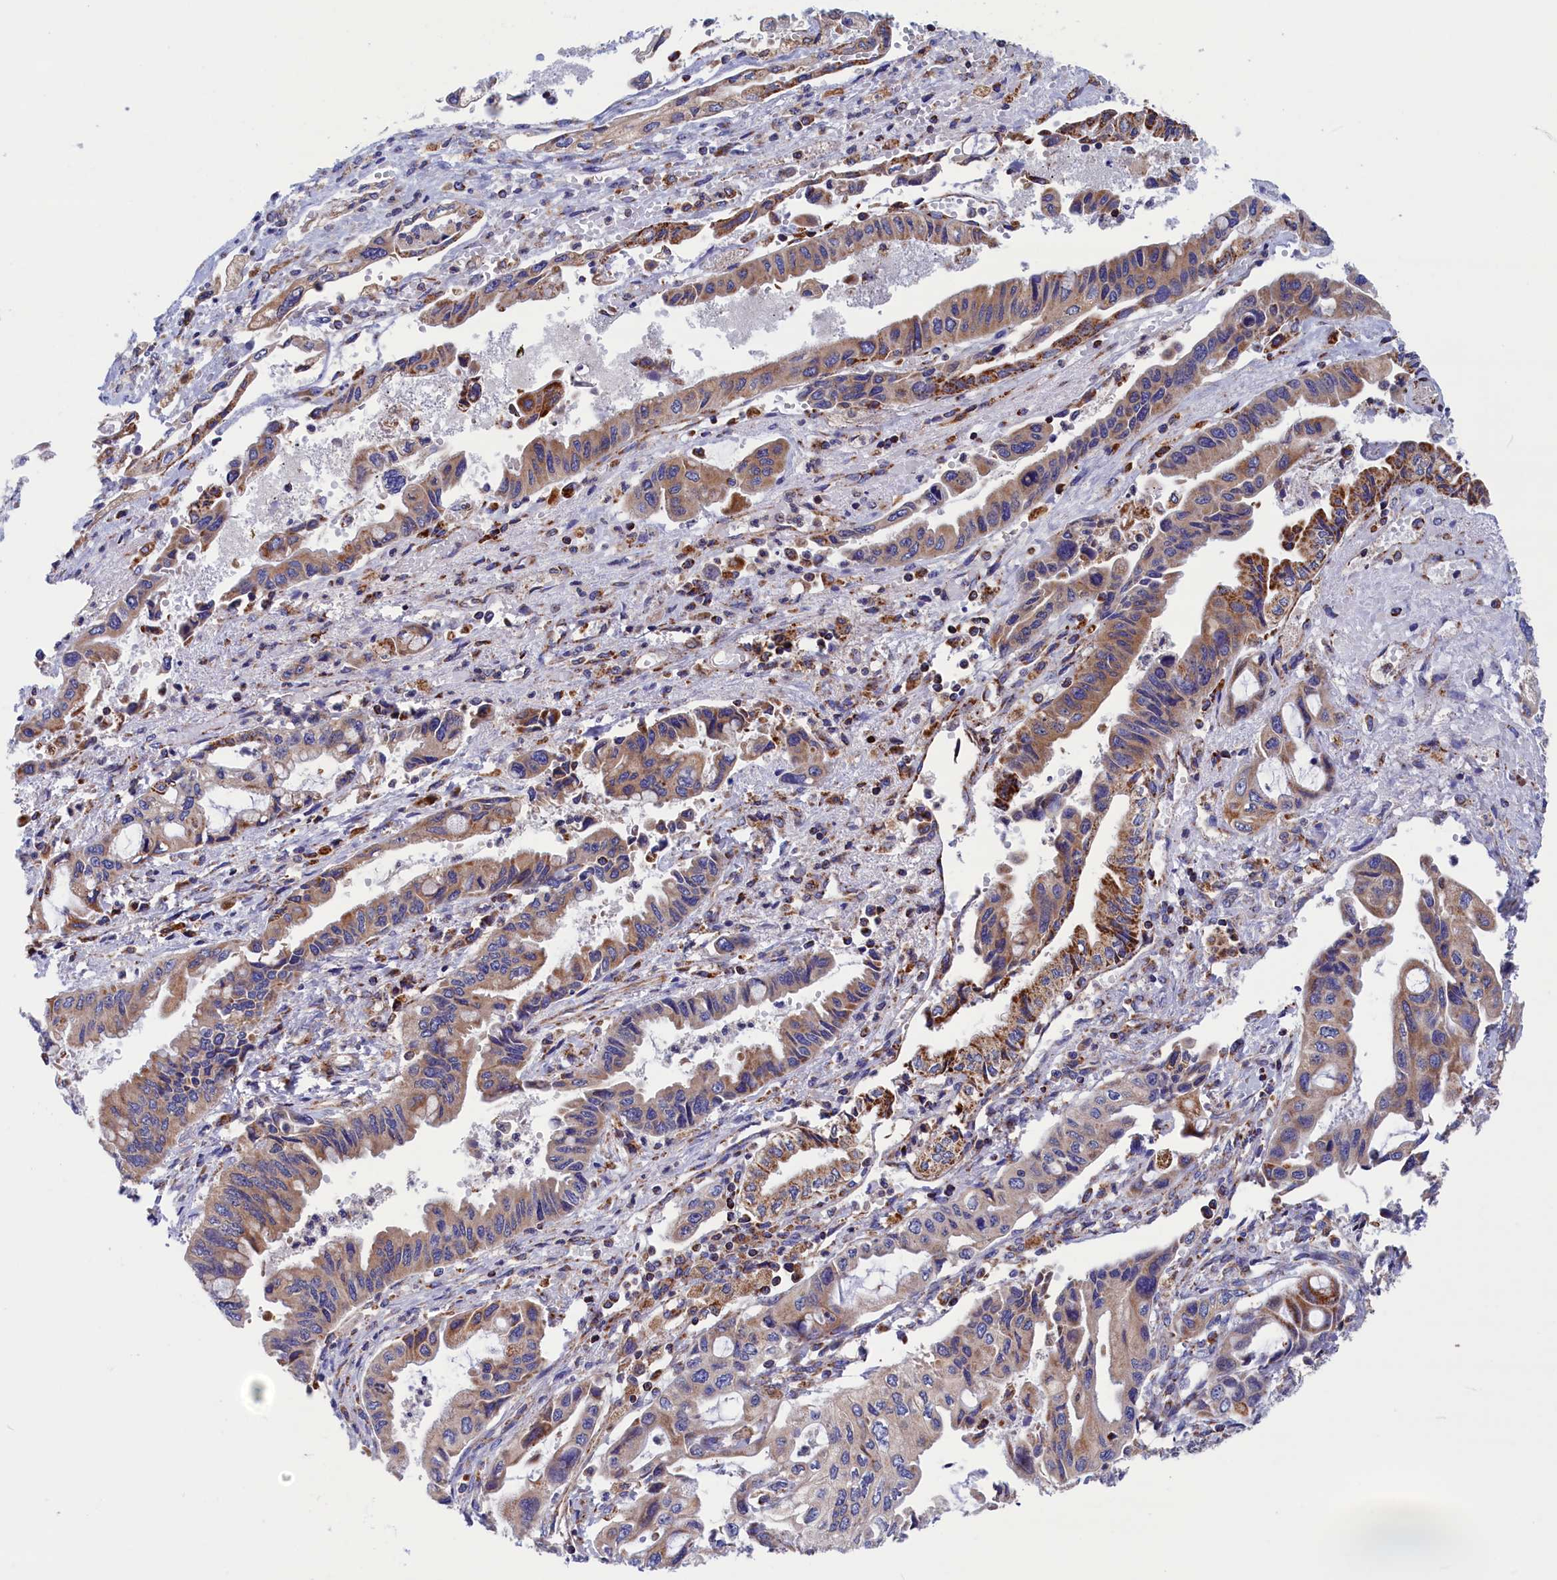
{"staining": {"intensity": "strong", "quantity": "25%-75%", "location": "cytoplasmic/membranous"}, "tissue": "pancreatic cancer", "cell_type": "Tumor cells", "image_type": "cancer", "snomed": [{"axis": "morphology", "description": "Adenocarcinoma, NOS"}, {"axis": "topography", "description": "Pancreas"}], "caption": "Strong cytoplasmic/membranous positivity is appreciated in approximately 25%-75% of tumor cells in pancreatic cancer.", "gene": "WDR83", "patient": {"sex": "female", "age": 50}}